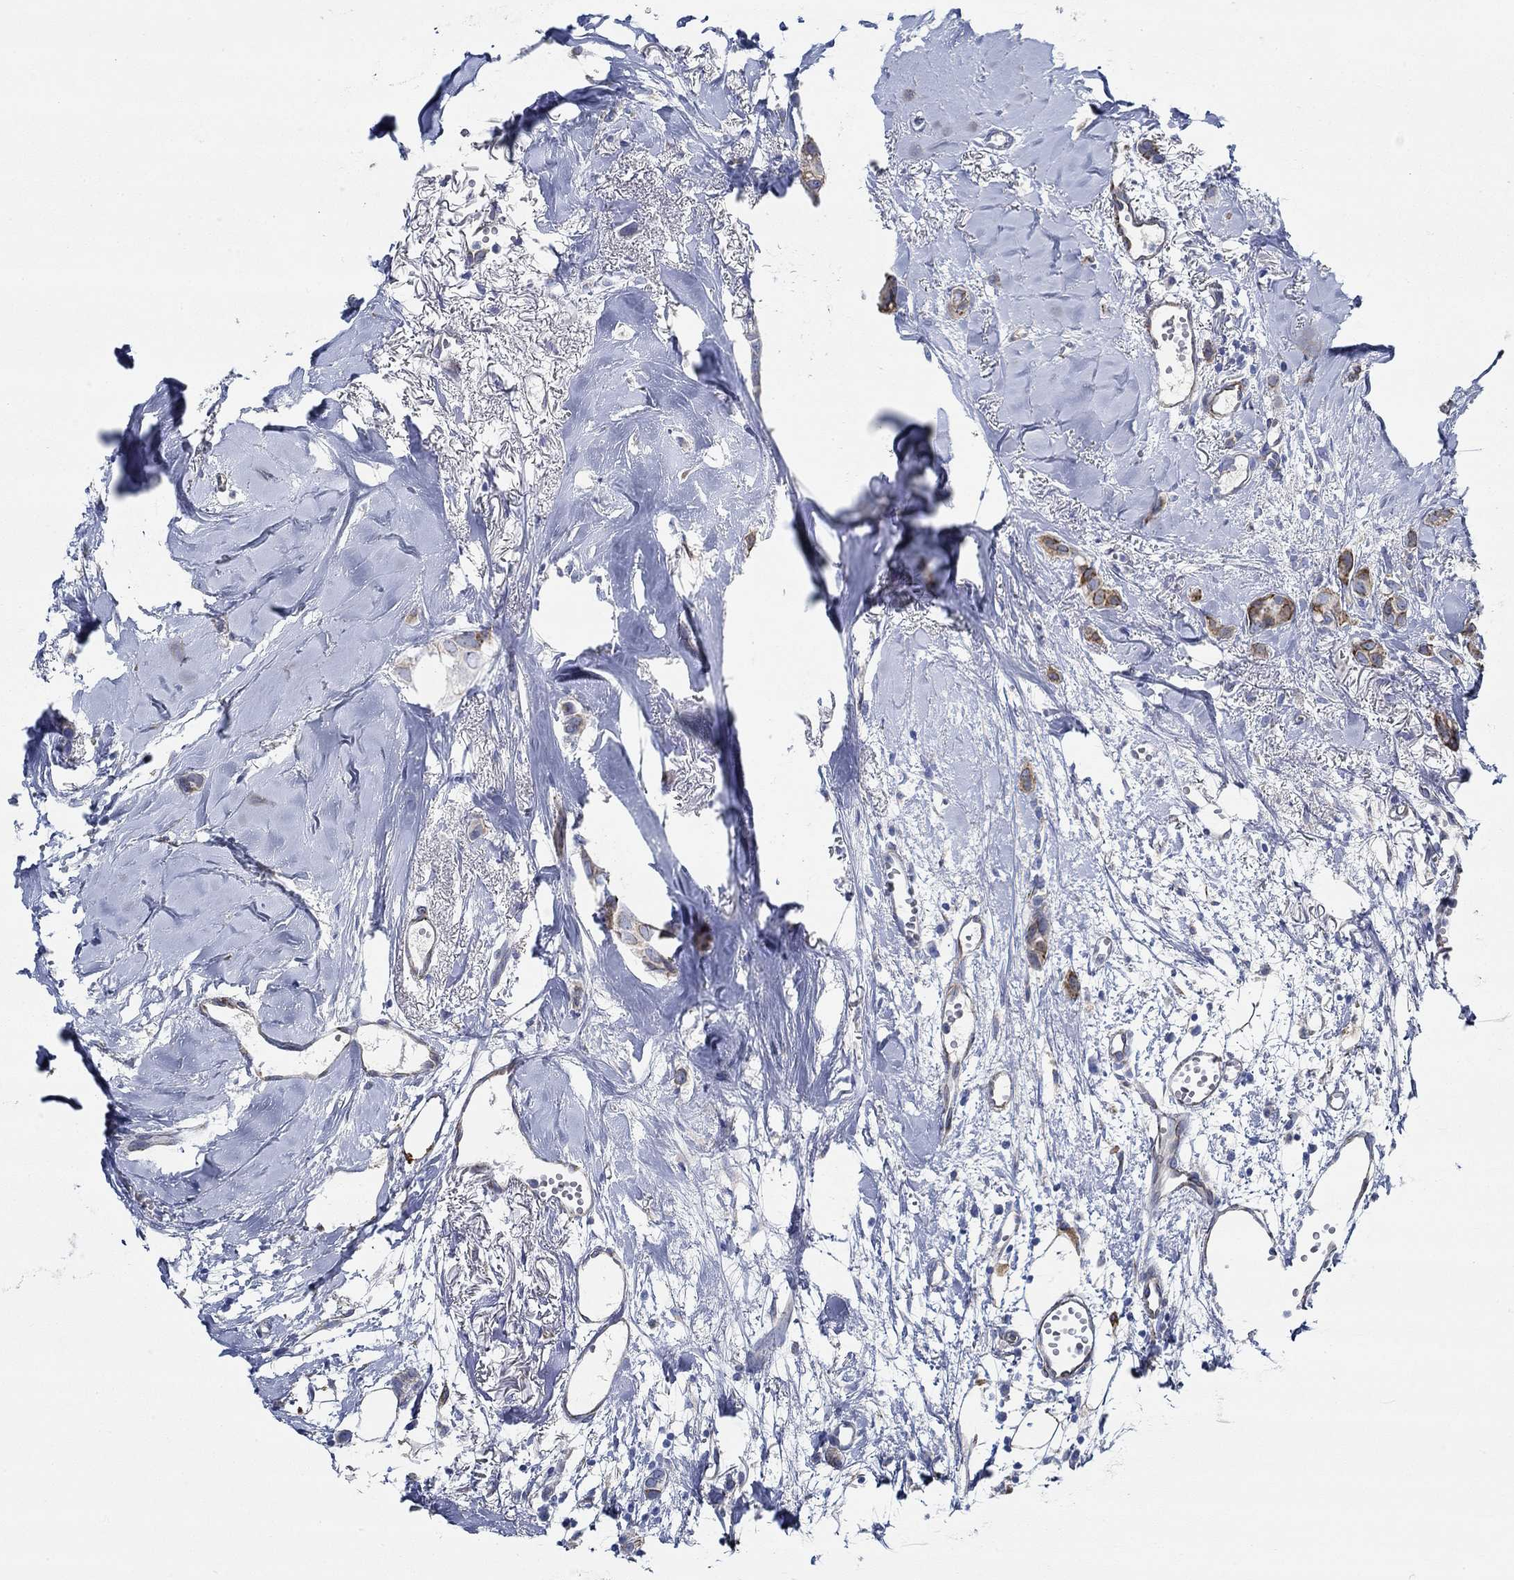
{"staining": {"intensity": "strong", "quantity": "25%-75%", "location": "cytoplasmic/membranous"}, "tissue": "breast cancer", "cell_type": "Tumor cells", "image_type": "cancer", "snomed": [{"axis": "morphology", "description": "Duct carcinoma"}, {"axis": "topography", "description": "Breast"}], "caption": "The photomicrograph reveals staining of intraductal carcinoma (breast), revealing strong cytoplasmic/membranous protein expression (brown color) within tumor cells.", "gene": "HECW2", "patient": {"sex": "female", "age": 85}}